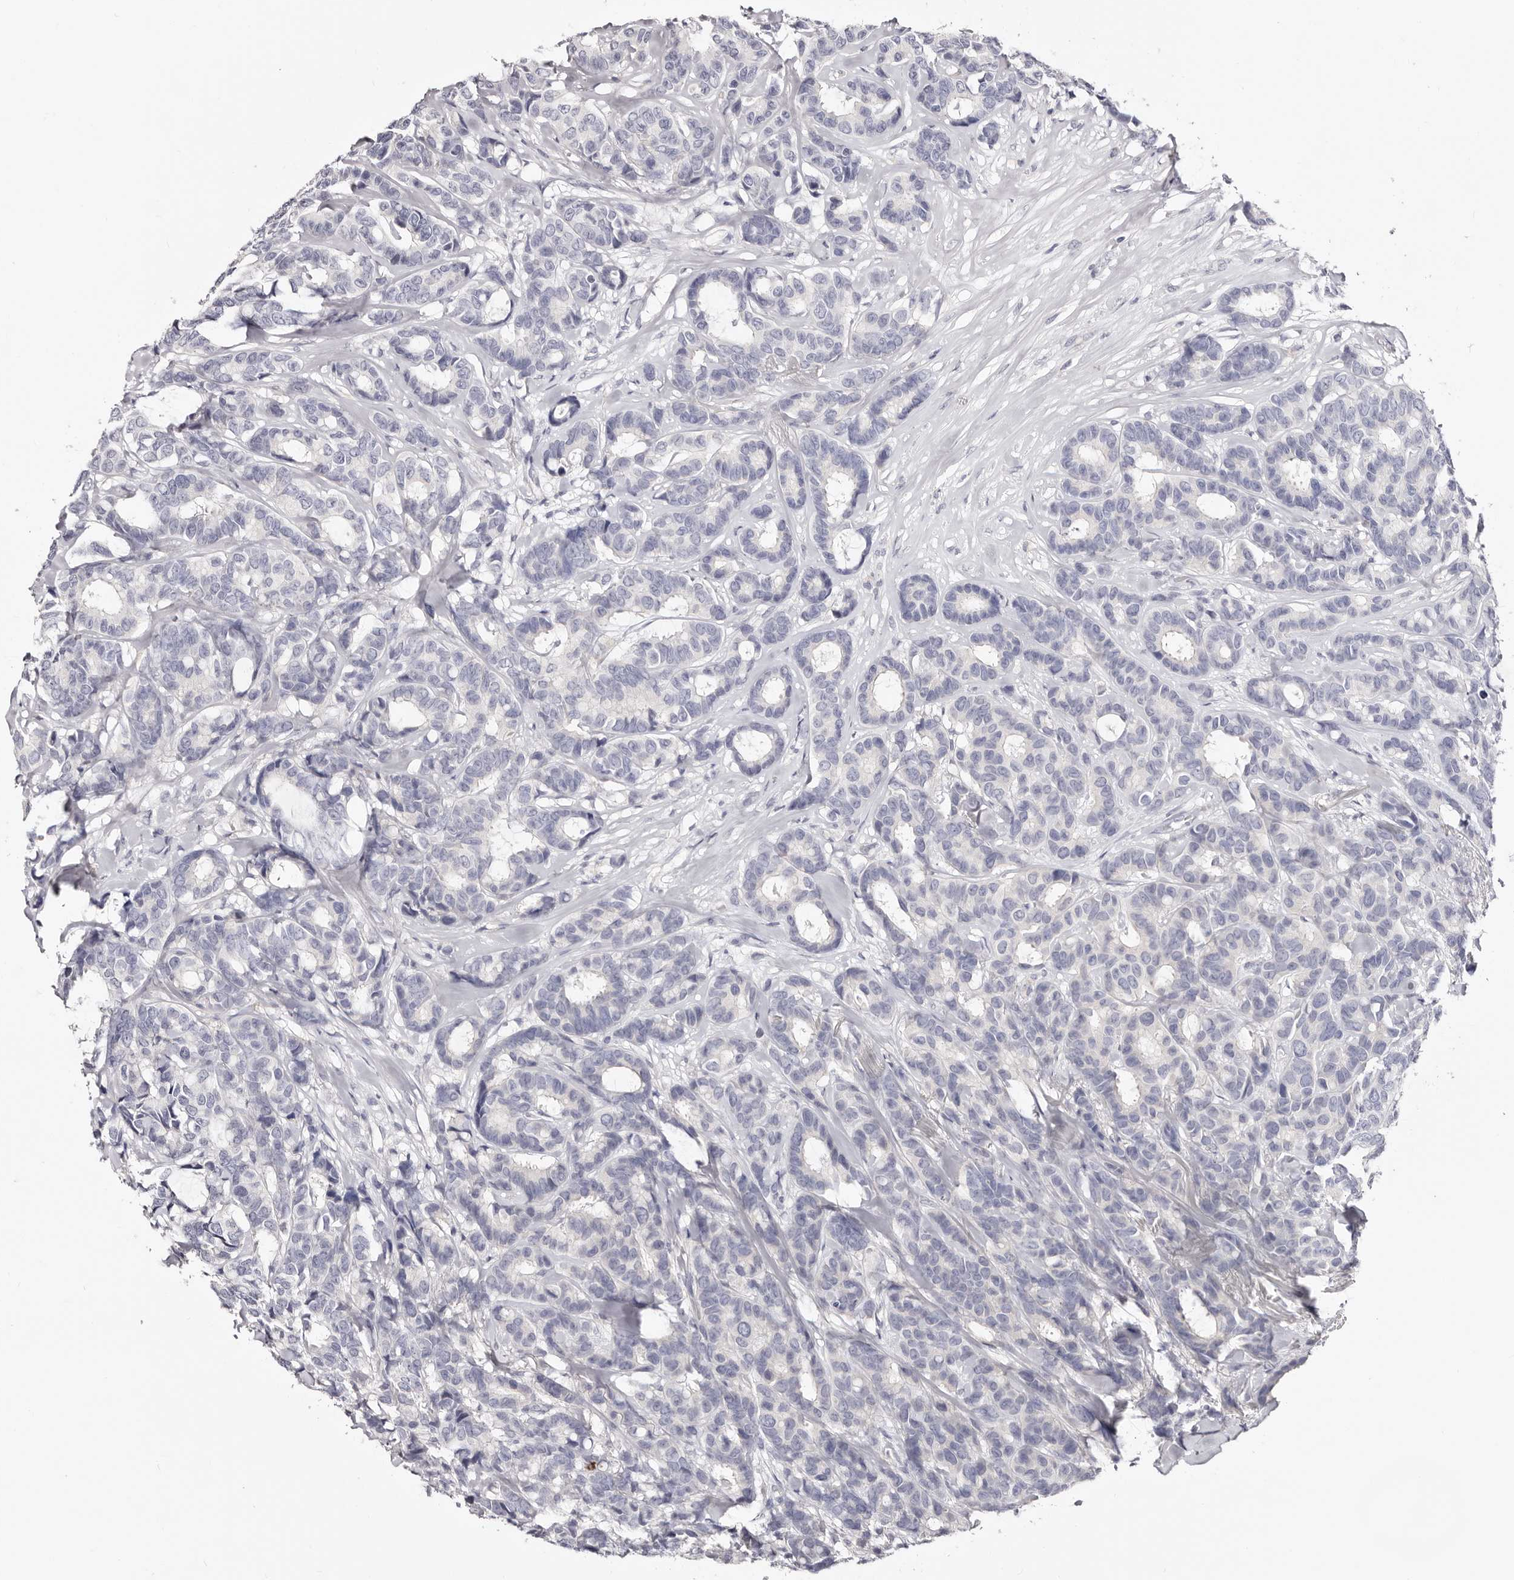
{"staining": {"intensity": "negative", "quantity": "none", "location": "none"}, "tissue": "breast cancer", "cell_type": "Tumor cells", "image_type": "cancer", "snomed": [{"axis": "morphology", "description": "Duct carcinoma"}, {"axis": "topography", "description": "Breast"}], "caption": "Immunohistochemistry (IHC) image of neoplastic tissue: human intraductal carcinoma (breast) stained with DAB reveals no significant protein staining in tumor cells.", "gene": "AKNAD1", "patient": {"sex": "female", "age": 87}}